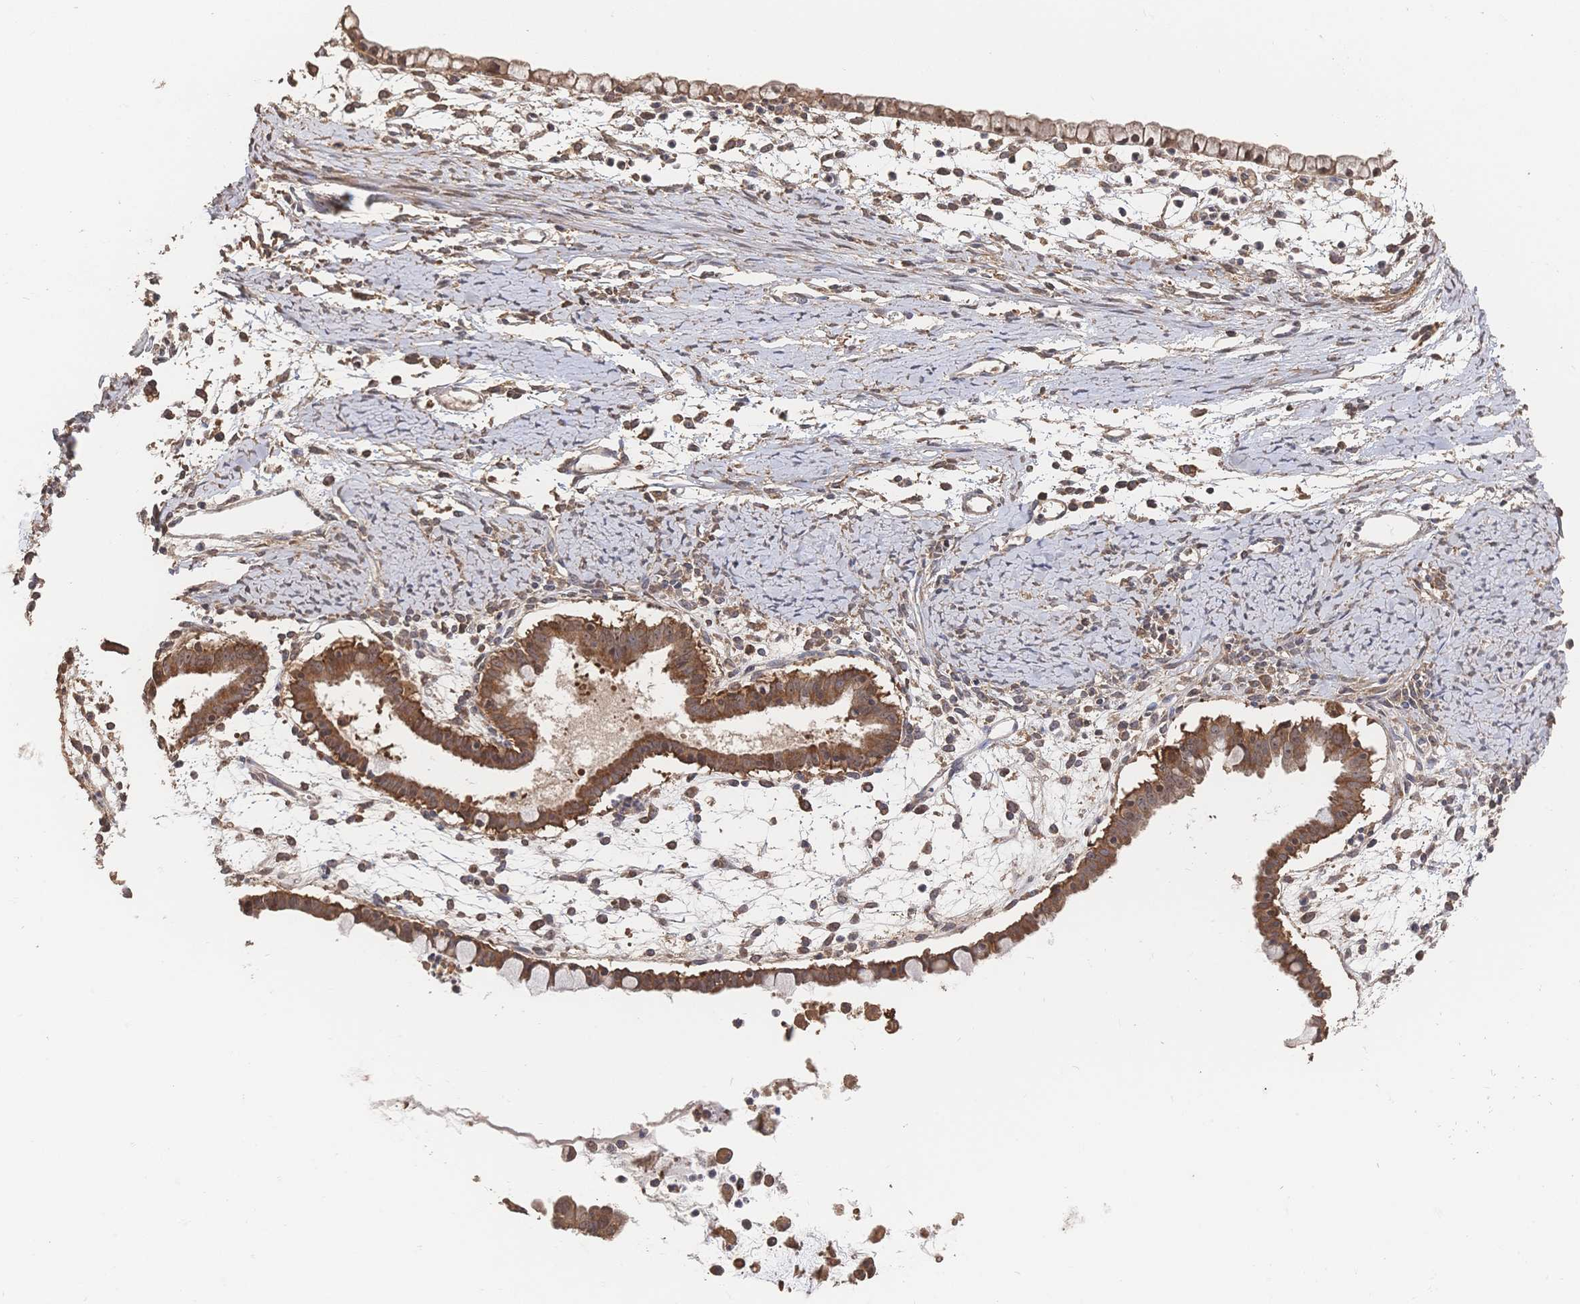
{"staining": {"intensity": "moderate", "quantity": ">75%", "location": "cytoplasmic/membranous,nuclear"}, "tissue": "ovarian cancer", "cell_type": "Tumor cells", "image_type": "cancer", "snomed": [{"axis": "morphology", "description": "Cystadenocarcinoma, mucinous, NOS"}, {"axis": "topography", "description": "Ovary"}], "caption": "Tumor cells exhibit moderate cytoplasmic/membranous and nuclear expression in about >75% of cells in mucinous cystadenocarcinoma (ovarian).", "gene": "DNAJA4", "patient": {"sex": "female", "age": 61}}